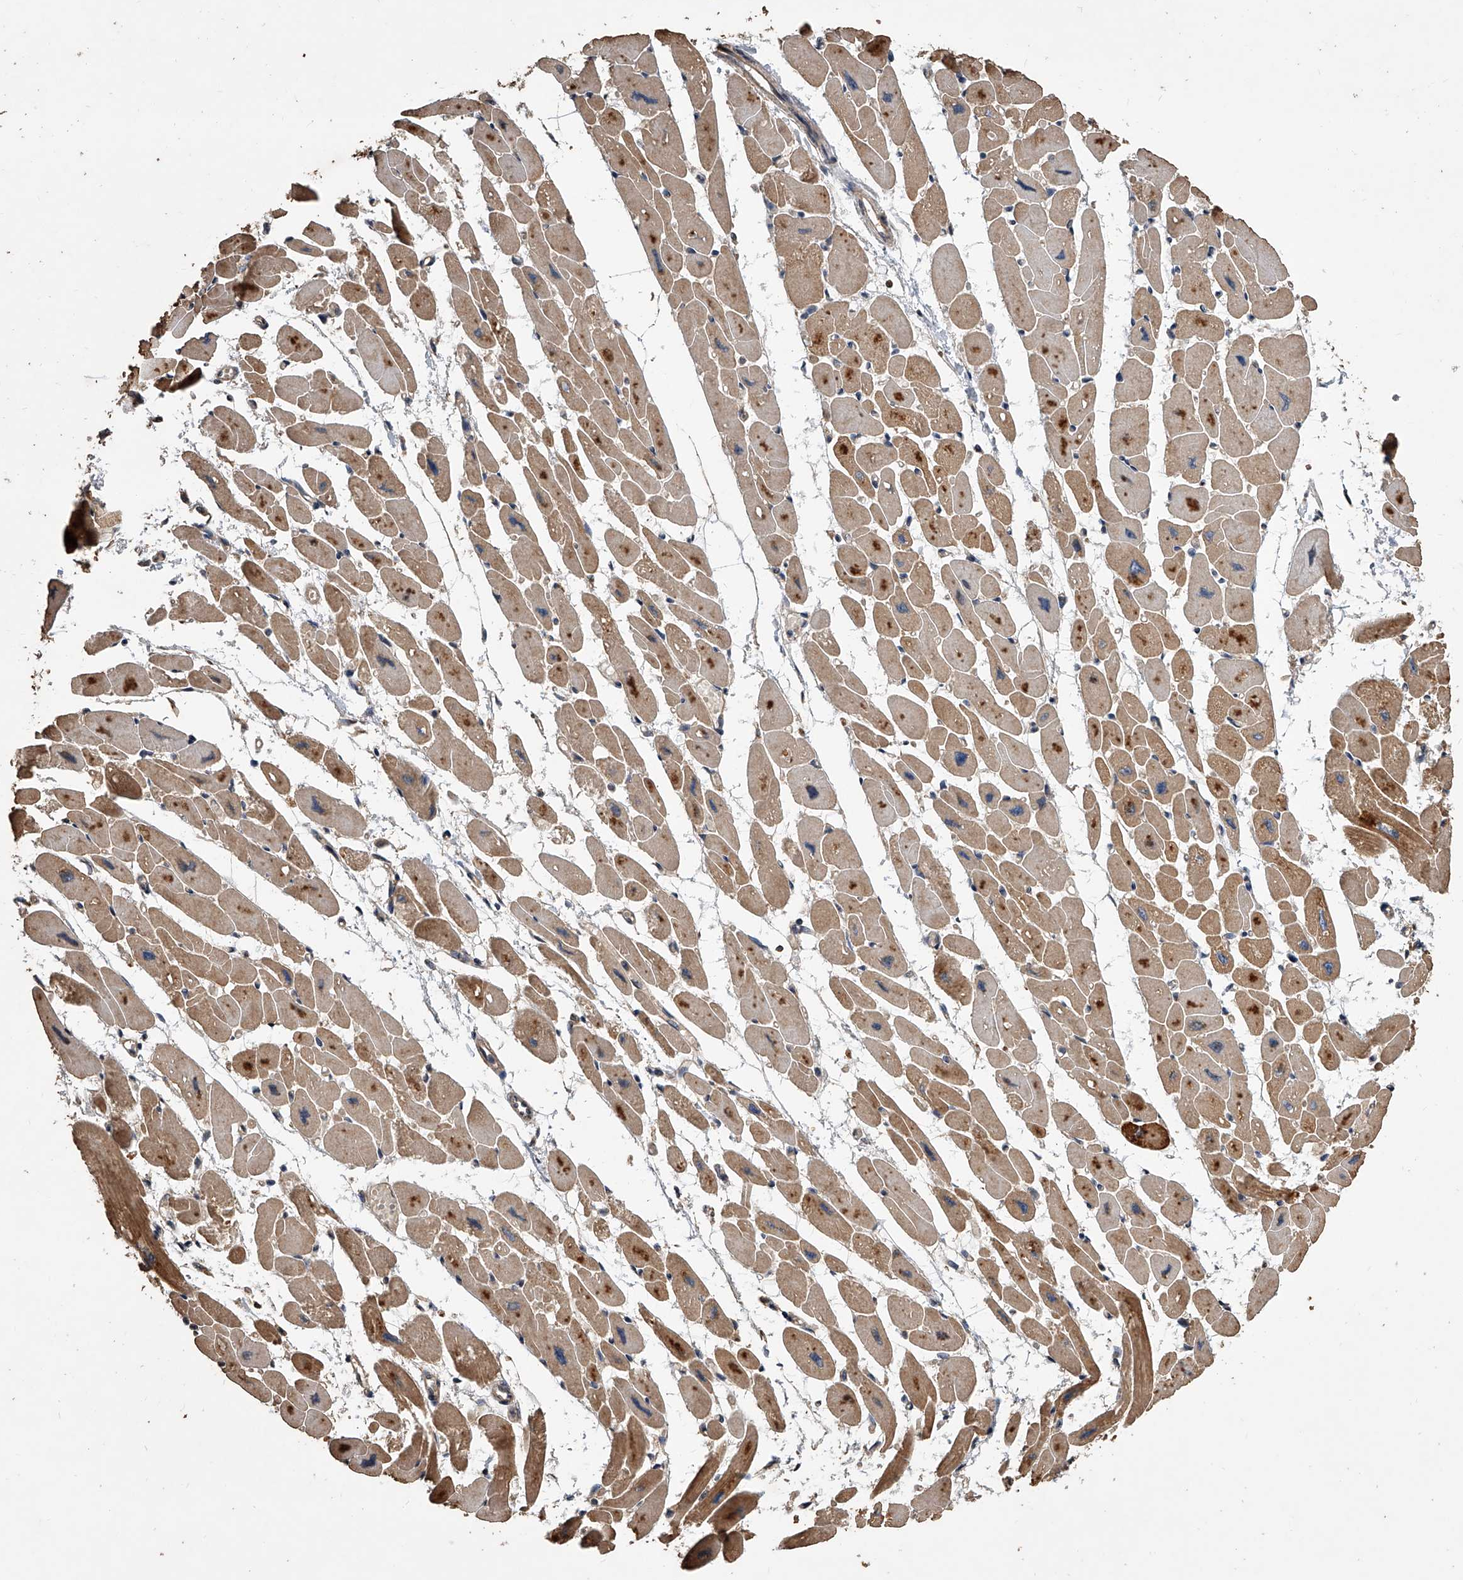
{"staining": {"intensity": "moderate", "quantity": ">75%", "location": "cytoplasmic/membranous"}, "tissue": "heart muscle", "cell_type": "Cardiomyocytes", "image_type": "normal", "snomed": [{"axis": "morphology", "description": "Normal tissue, NOS"}, {"axis": "topography", "description": "Heart"}], "caption": "A high-resolution micrograph shows IHC staining of normal heart muscle, which reveals moderate cytoplasmic/membranous staining in about >75% of cardiomyocytes. (DAB = brown stain, brightfield microscopy at high magnification).", "gene": "LTV1", "patient": {"sex": "female", "age": 54}}